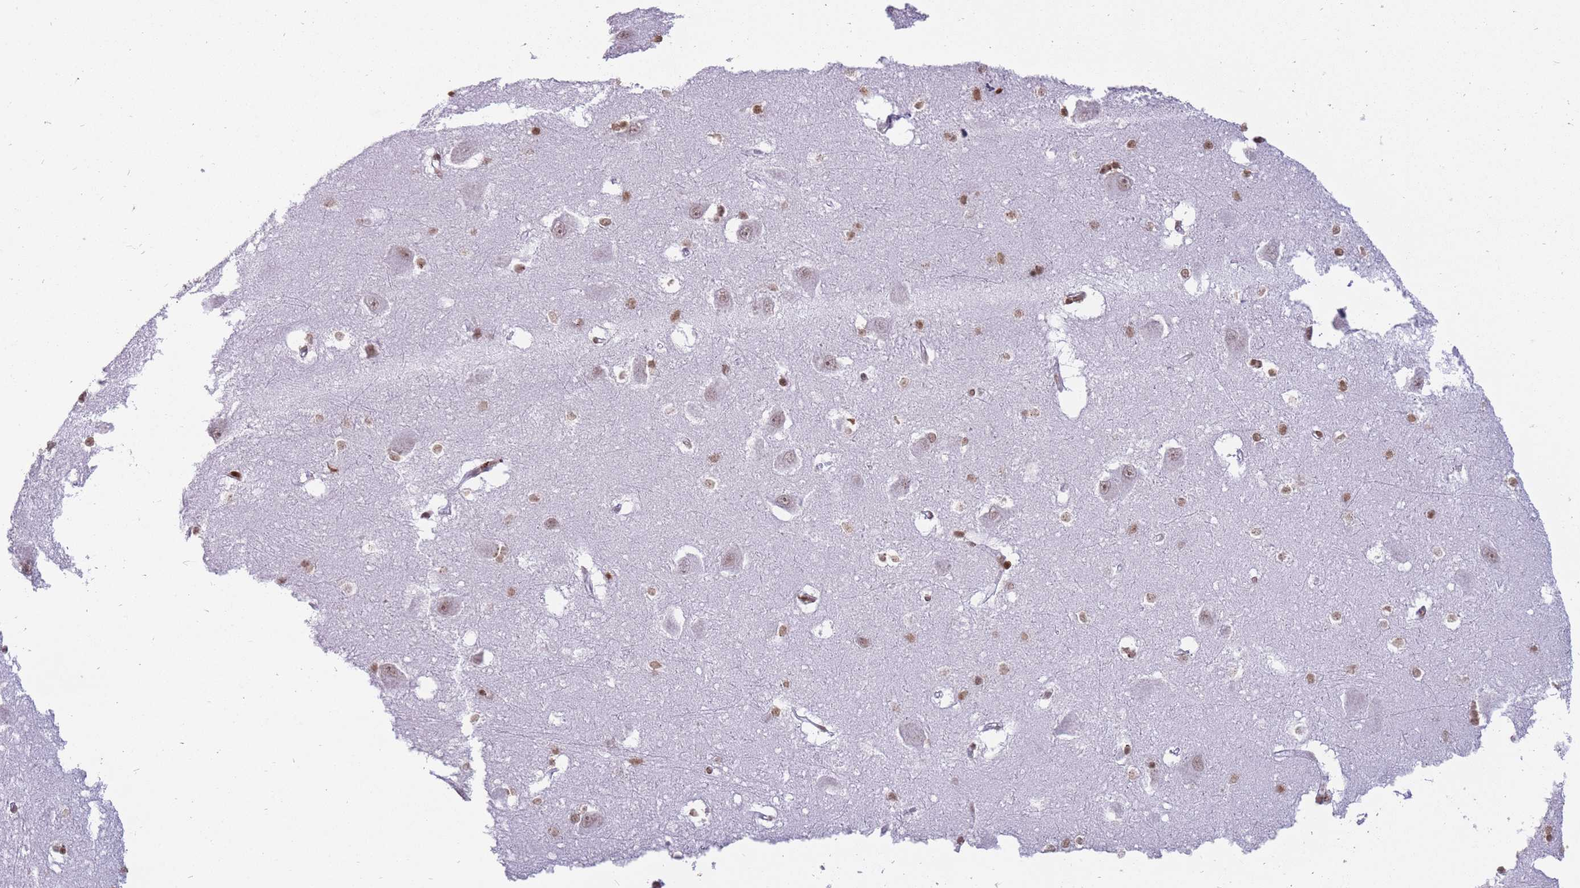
{"staining": {"intensity": "strong", "quantity": "<25%", "location": "nuclear"}, "tissue": "caudate", "cell_type": "Glial cells", "image_type": "normal", "snomed": [{"axis": "morphology", "description": "Normal tissue, NOS"}, {"axis": "topography", "description": "Lateral ventricle wall"}], "caption": "Immunohistochemistry (IHC) (DAB (3,3'-diaminobenzidine)) staining of benign caudate shows strong nuclear protein expression in approximately <25% of glial cells.", "gene": "SHISAL1", "patient": {"sex": "male", "age": 37}}